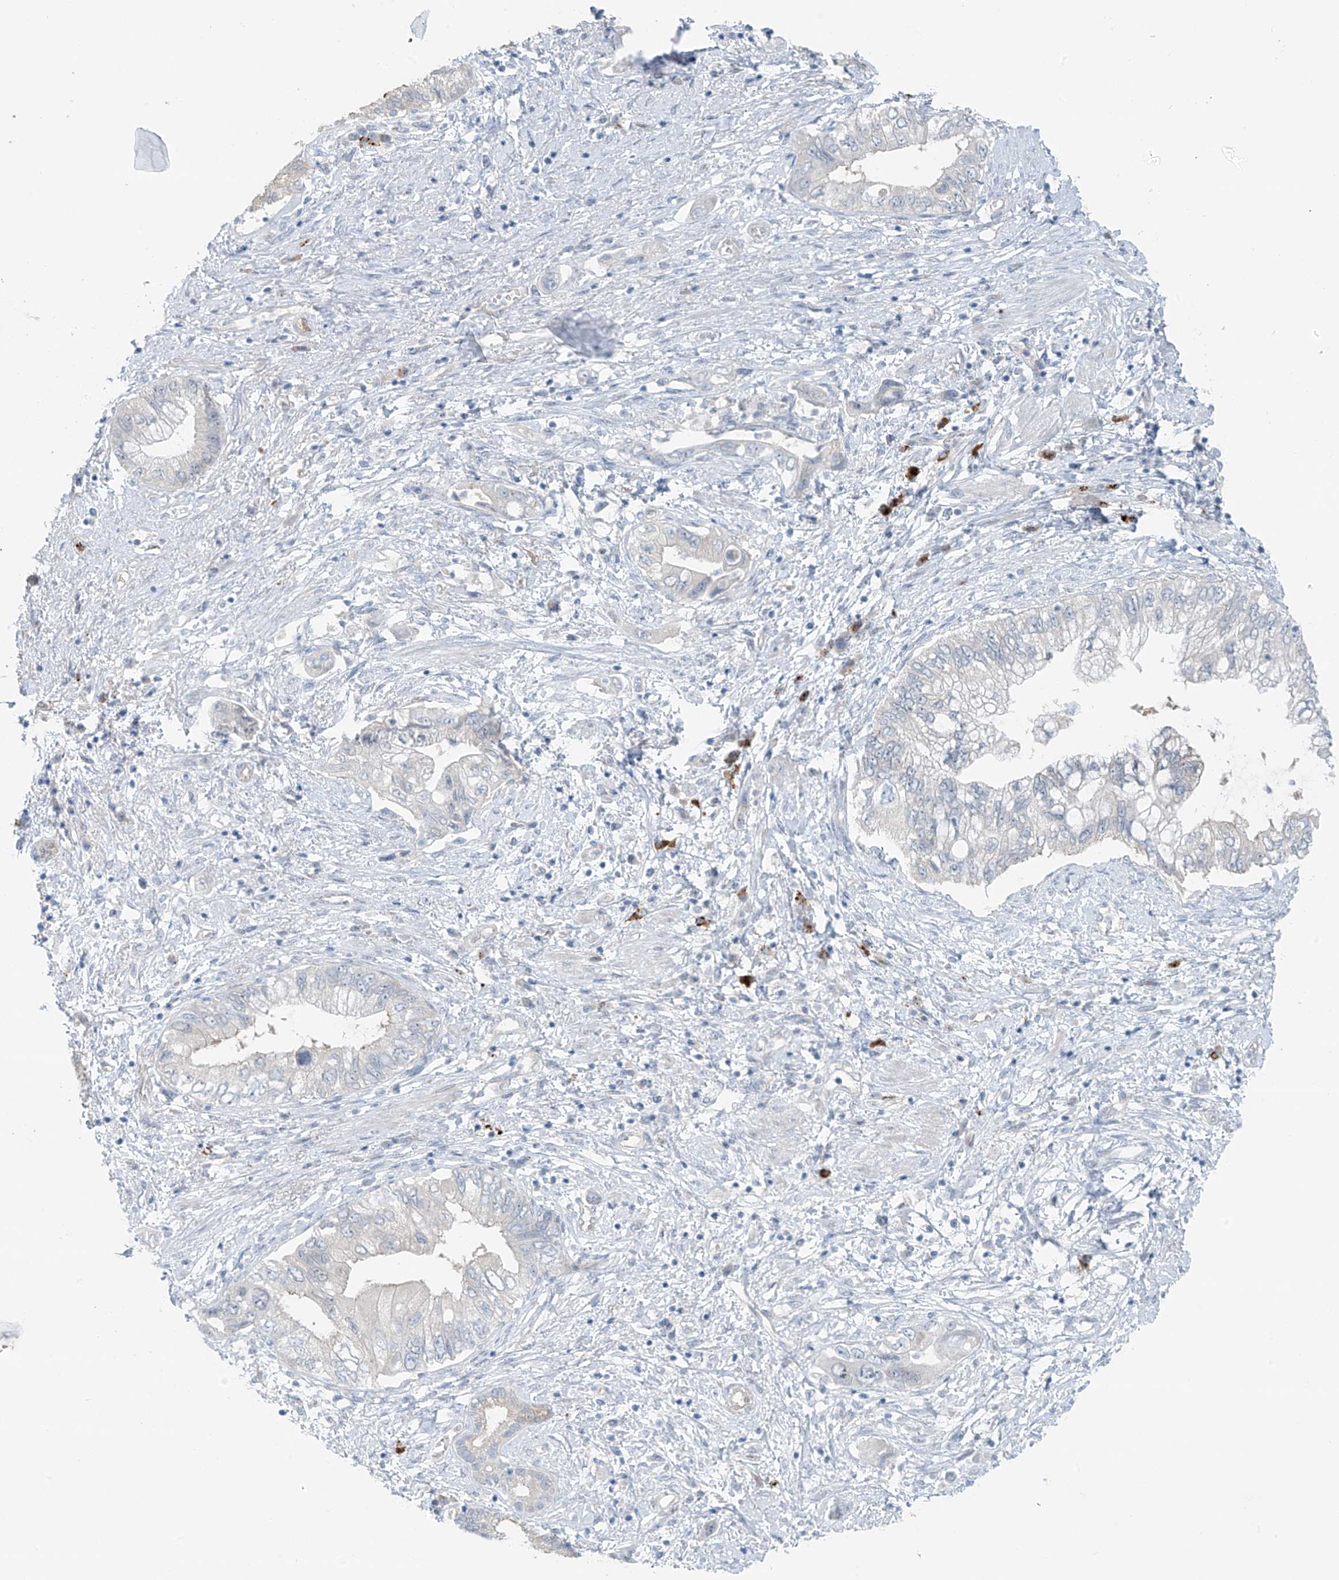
{"staining": {"intensity": "negative", "quantity": "none", "location": "none"}, "tissue": "pancreatic cancer", "cell_type": "Tumor cells", "image_type": "cancer", "snomed": [{"axis": "morphology", "description": "Adenocarcinoma, NOS"}, {"axis": "topography", "description": "Pancreas"}], "caption": "This is a histopathology image of immunohistochemistry staining of adenocarcinoma (pancreatic), which shows no expression in tumor cells.", "gene": "ZNF793", "patient": {"sex": "female", "age": 73}}